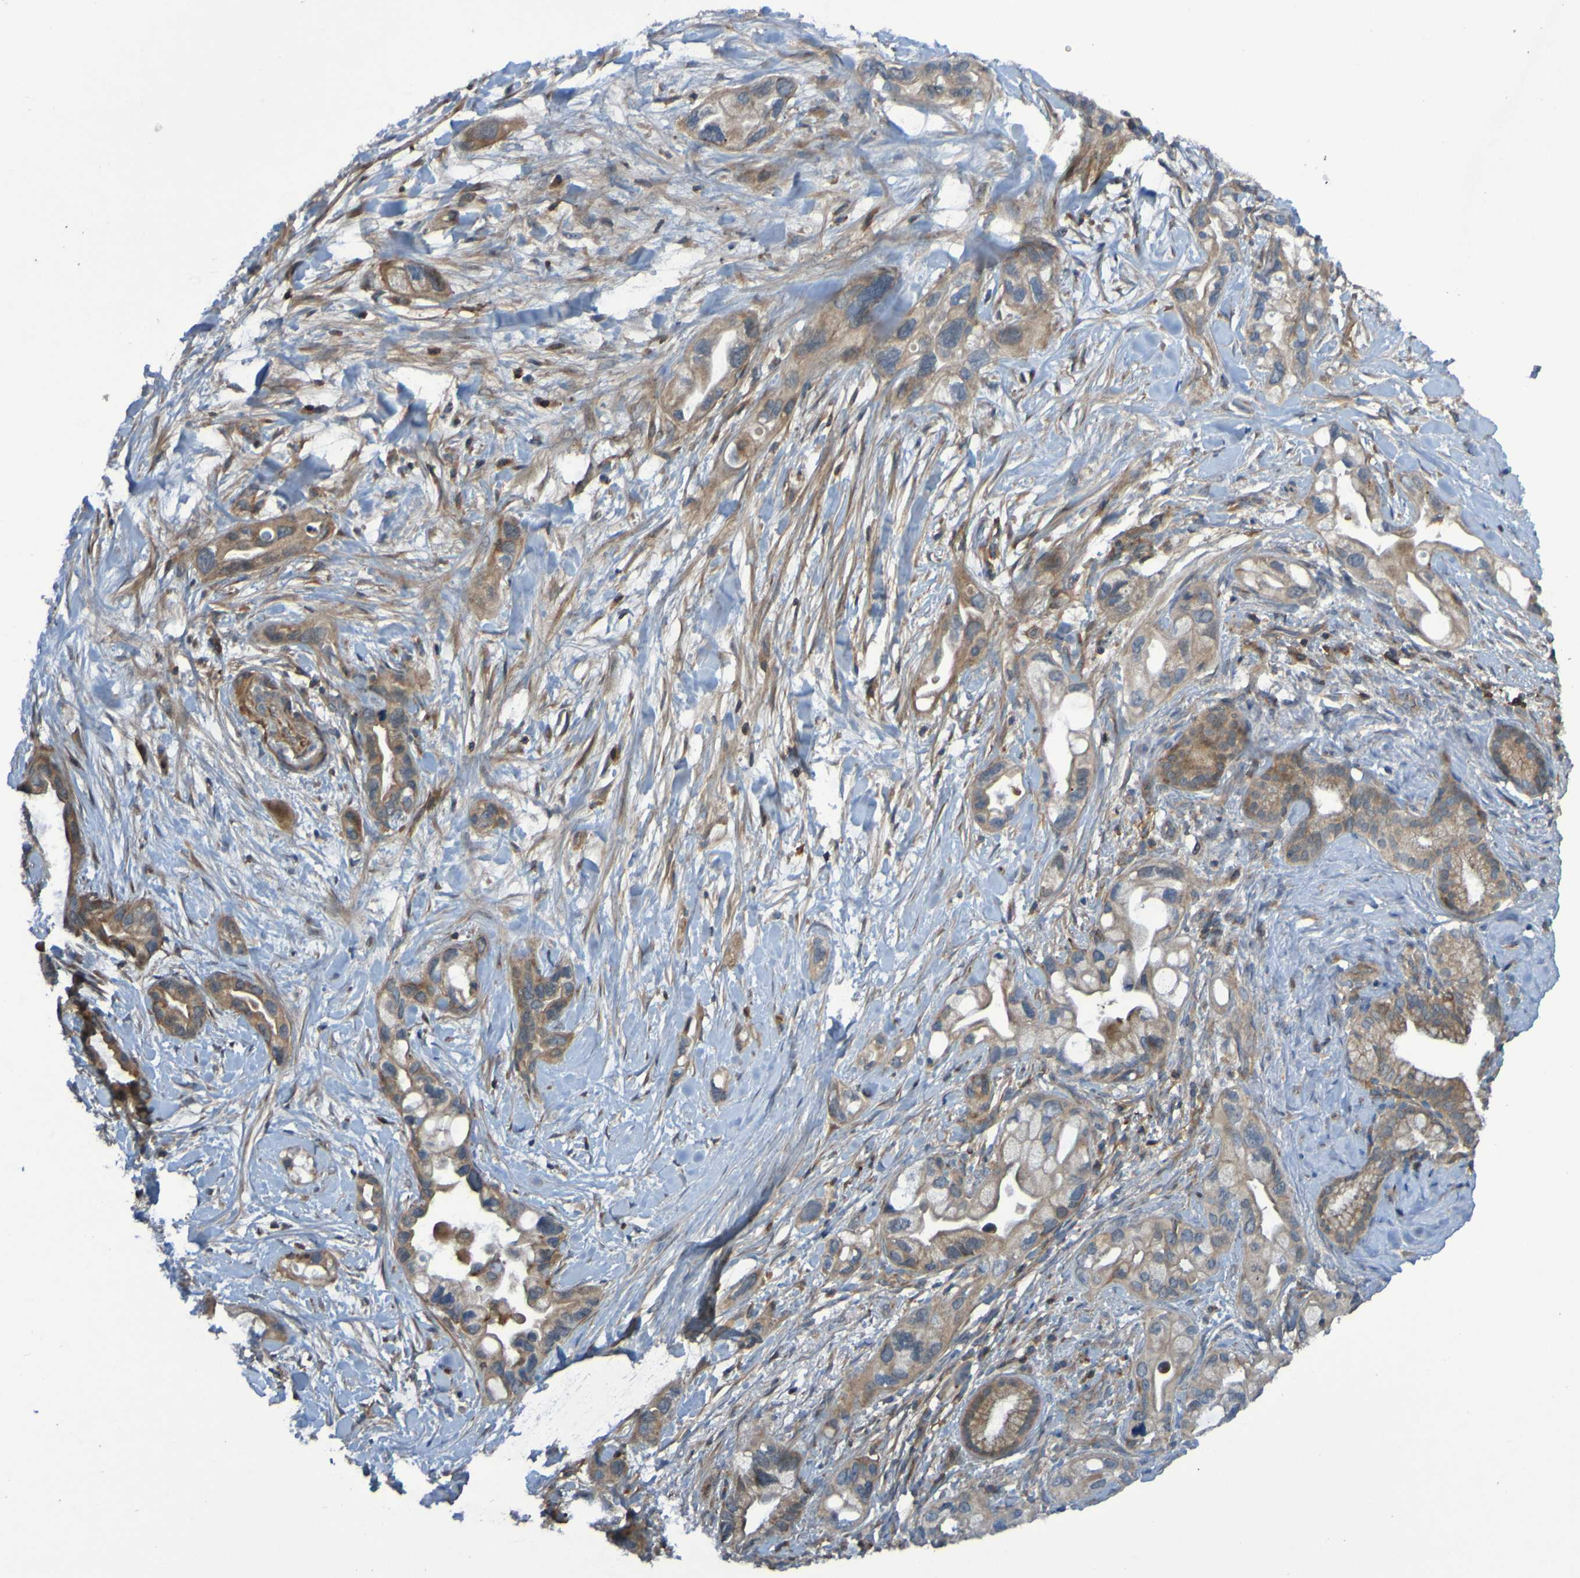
{"staining": {"intensity": "weak", "quantity": ">75%", "location": "cytoplasmic/membranous"}, "tissue": "pancreatic cancer", "cell_type": "Tumor cells", "image_type": "cancer", "snomed": [{"axis": "morphology", "description": "Adenocarcinoma, NOS"}, {"axis": "topography", "description": "Pancreas"}], "caption": "Immunohistochemical staining of human pancreatic cancer (adenocarcinoma) reveals low levels of weak cytoplasmic/membranous positivity in about >75% of tumor cells.", "gene": "PDGFB", "patient": {"sex": "female", "age": 77}}